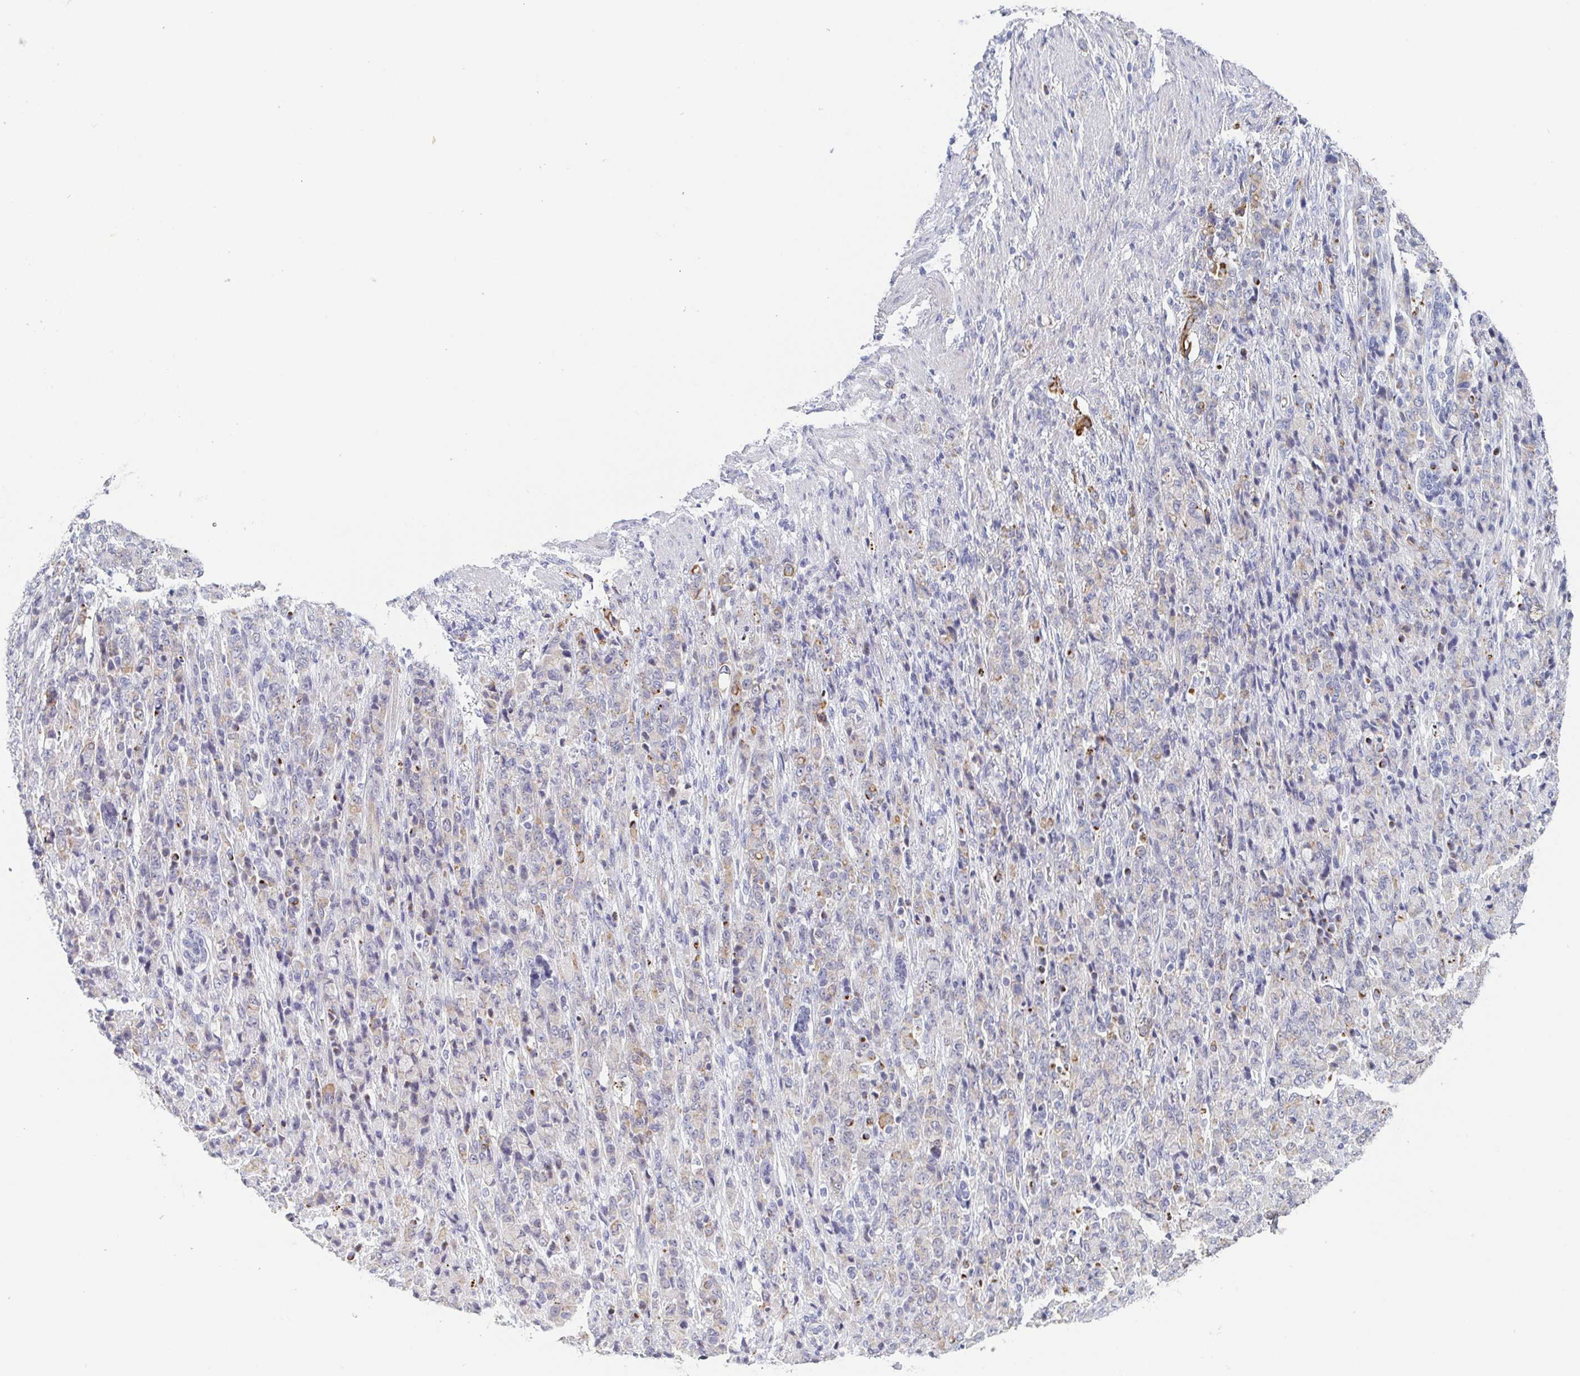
{"staining": {"intensity": "moderate", "quantity": "<25%", "location": "cytoplasmic/membranous"}, "tissue": "stomach cancer", "cell_type": "Tumor cells", "image_type": "cancer", "snomed": [{"axis": "morphology", "description": "Adenocarcinoma, NOS"}, {"axis": "topography", "description": "Stomach"}], "caption": "There is low levels of moderate cytoplasmic/membranous expression in tumor cells of stomach cancer (adenocarcinoma), as demonstrated by immunohistochemical staining (brown color).", "gene": "RHOV", "patient": {"sex": "female", "age": 79}}